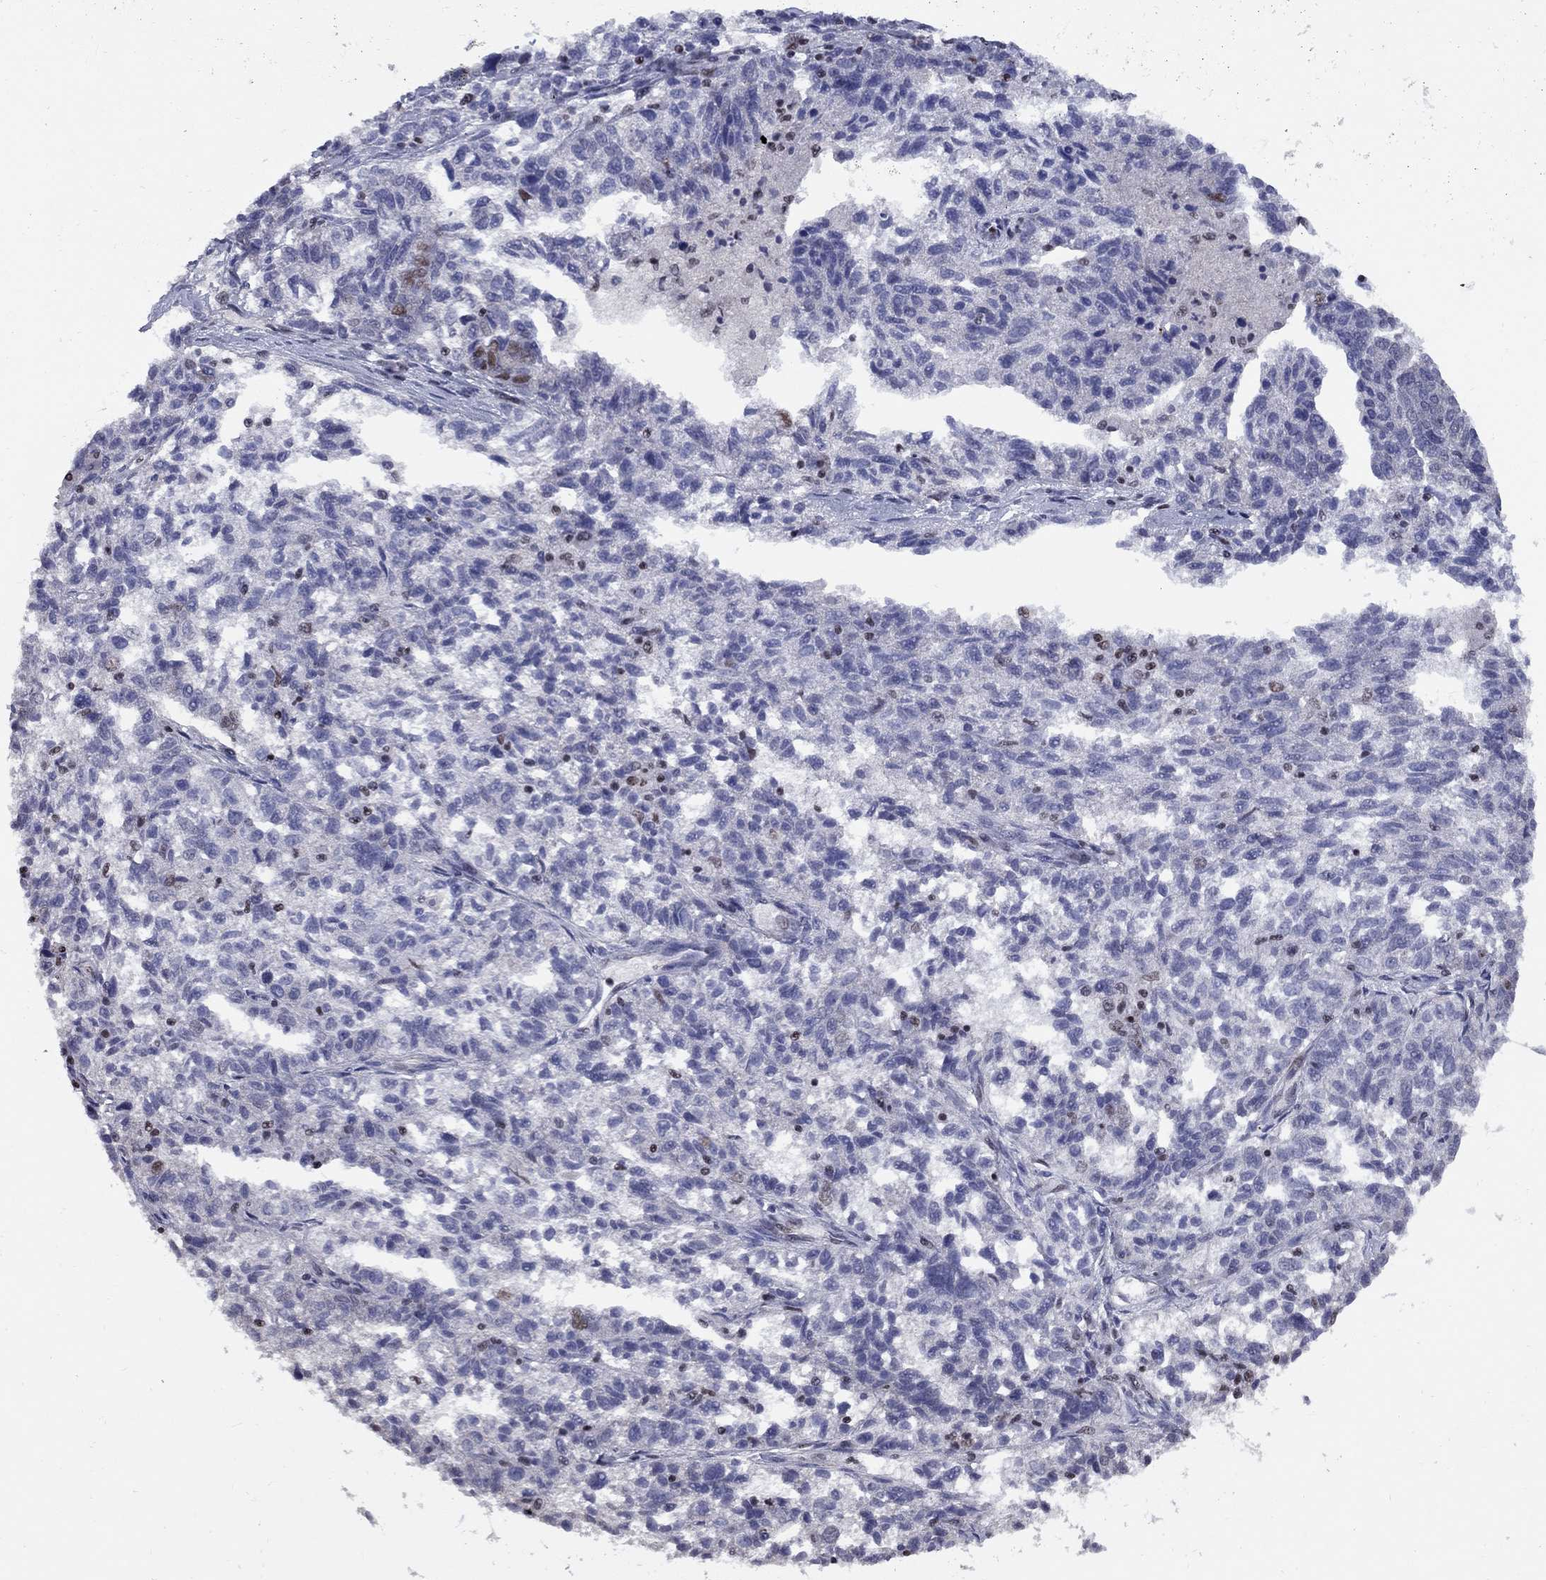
{"staining": {"intensity": "moderate", "quantity": "<25%", "location": "nuclear"}, "tissue": "ovarian cancer", "cell_type": "Tumor cells", "image_type": "cancer", "snomed": [{"axis": "morphology", "description": "Cystadenocarcinoma, serous, NOS"}, {"axis": "topography", "description": "Ovary"}], "caption": "The micrograph reveals immunohistochemical staining of serous cystadenocarcinoma (ovarian). There is moderate nuclear positivity is appreciated in approximately <25% of tumor cells. The protein is shown in brown color, while the nuclei are stained blue.", "gene": "TAF9", "patient": {"sex": "female", "age": 71}}